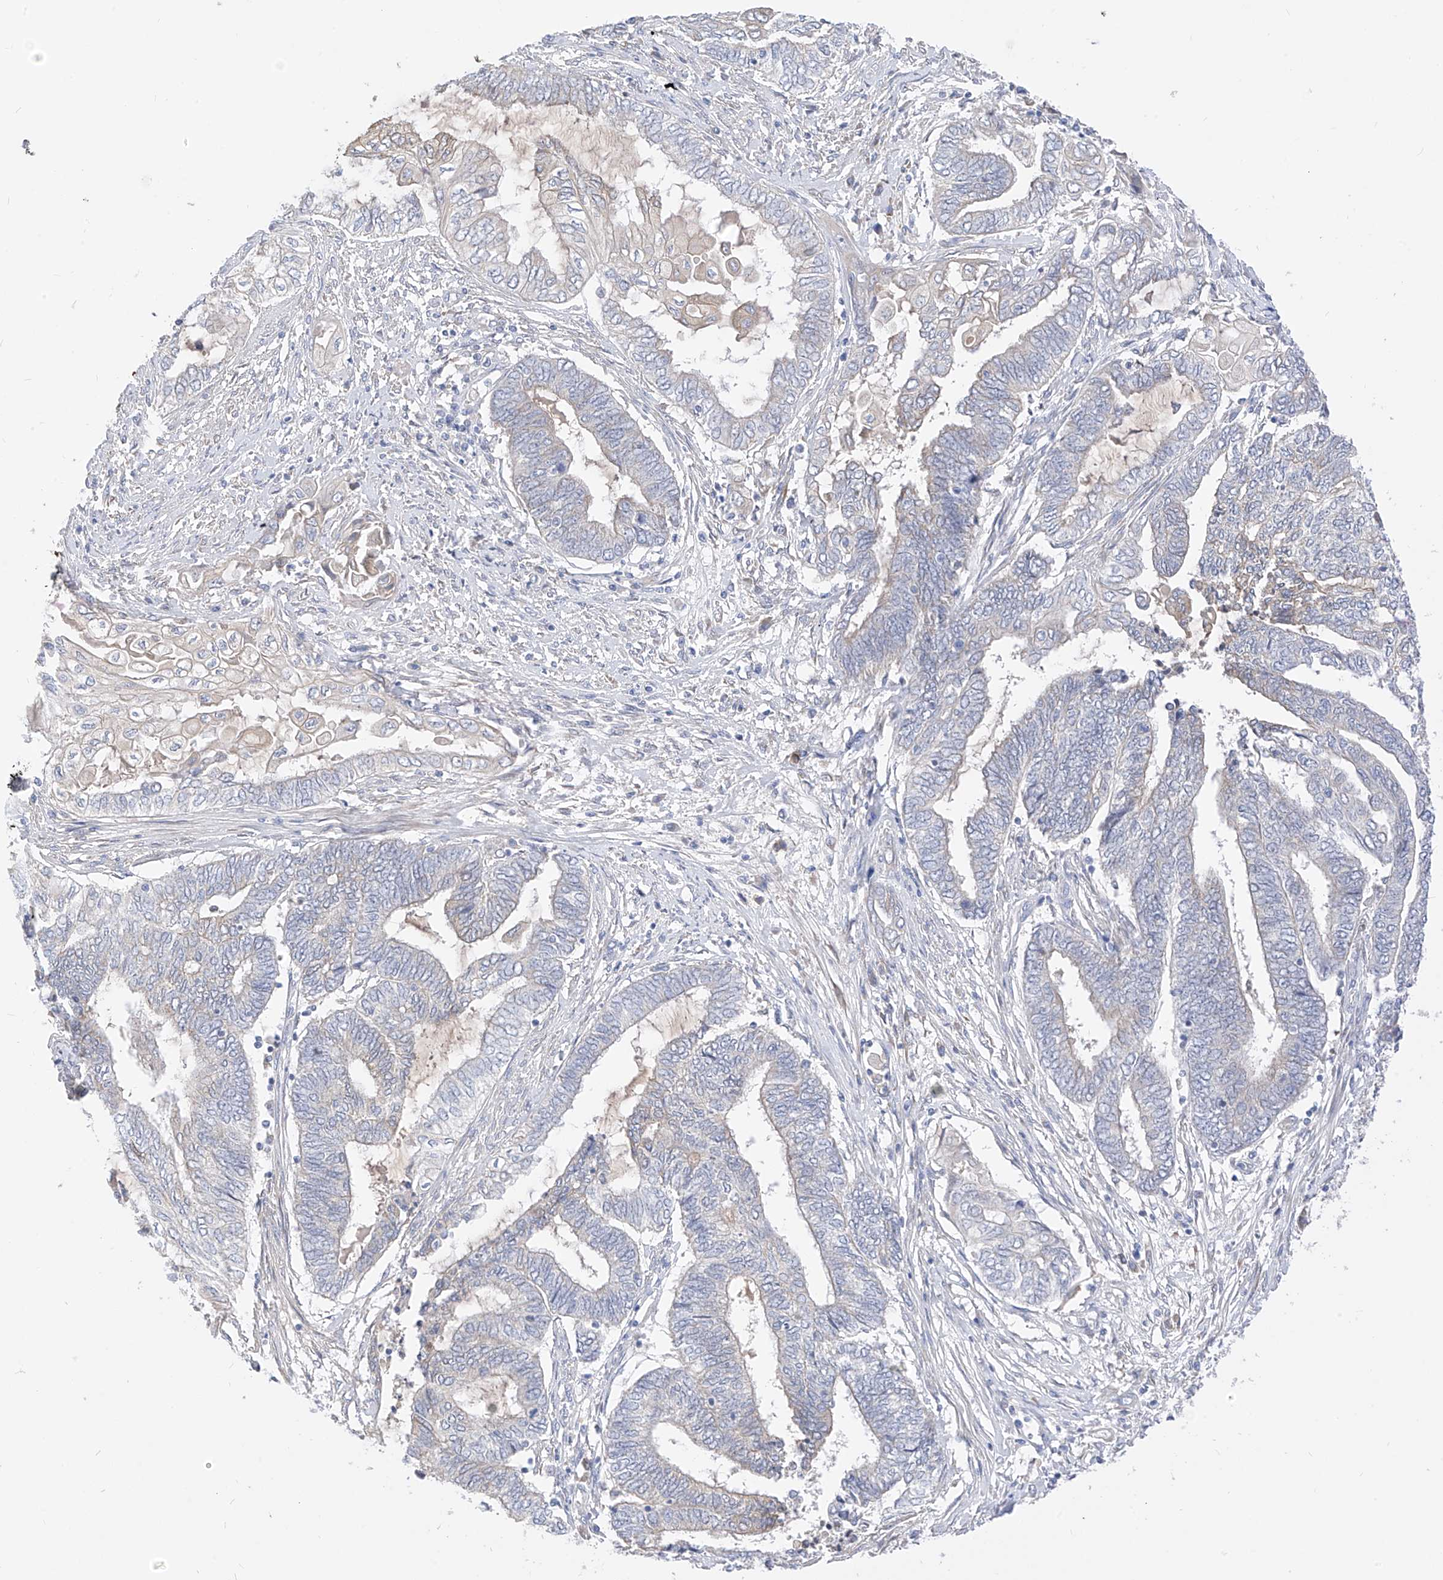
{"staining": {"intensity": "negative", "quantity": "none", "location": "none"}, "tissue": "endometrial cancer", "cell_type": "Tumor cells", "image_type": "cancer", "snomed": [{"axis": "morphology", "description": "Adenocarcinoma, NOS"}, {"axis": "topography", "description": "Uterus"}, {"axis": "topography", "description": "Endometrium"}], "caption": "Immunohistochemistry (IHC) micrograph of neoplastic tissue: endometrial cancer (adenocarcinoma) stained with DAB exhibits no significant protein staining in tumor cells. (Brightfield microscopy of DAB immunohistochemistry (IHC) at high magnification).", "gene": "RASA2", "patient": {"sex": "female", "age": 70}}